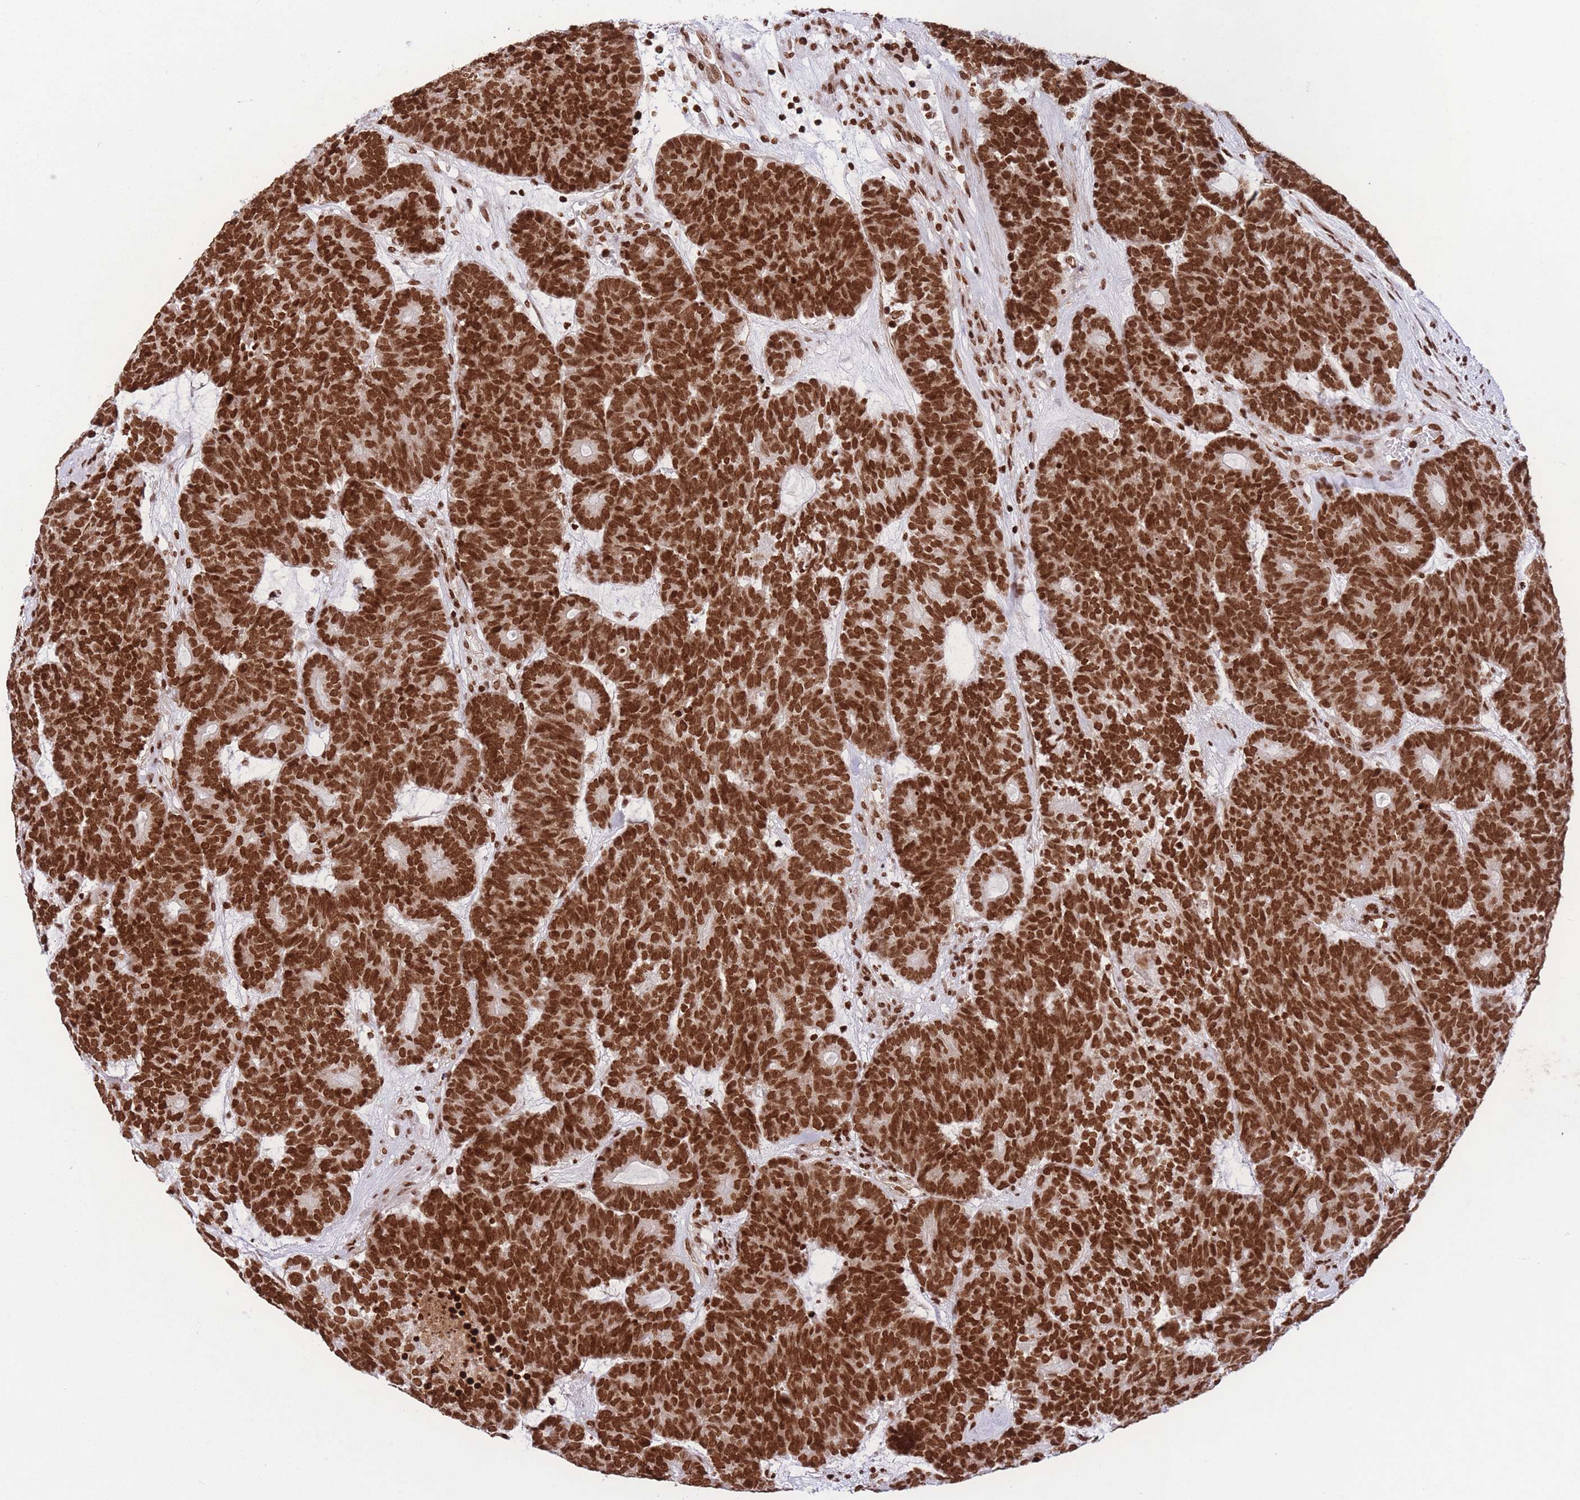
{"staining": {"intensity": "strong", "quantity": ">75%", "location": "nuclear"}, "tissue": "head and neck cancer", "cell_type": "Tumor cells", "image_type": "cancer", "snomed": [{"axis": "morphology", "description": "Adenocarcinoma, NOS"}, {"axis": "topography", "description": "Head-Neck"}], "caption": "Brown immunohistochemical staining in human head and neck cancer (adenocarcinoma) demonstrates strong nuclear expression in approximately >75% of tumor cells. Using DAB (3,3'-diaminobenzidine) (brown) and hematoxylin (blue) stains, captured at high magnification using brightfield microscopy.", "gene": "H2BC11", "patient": {"sex": "female", "age": 81}}